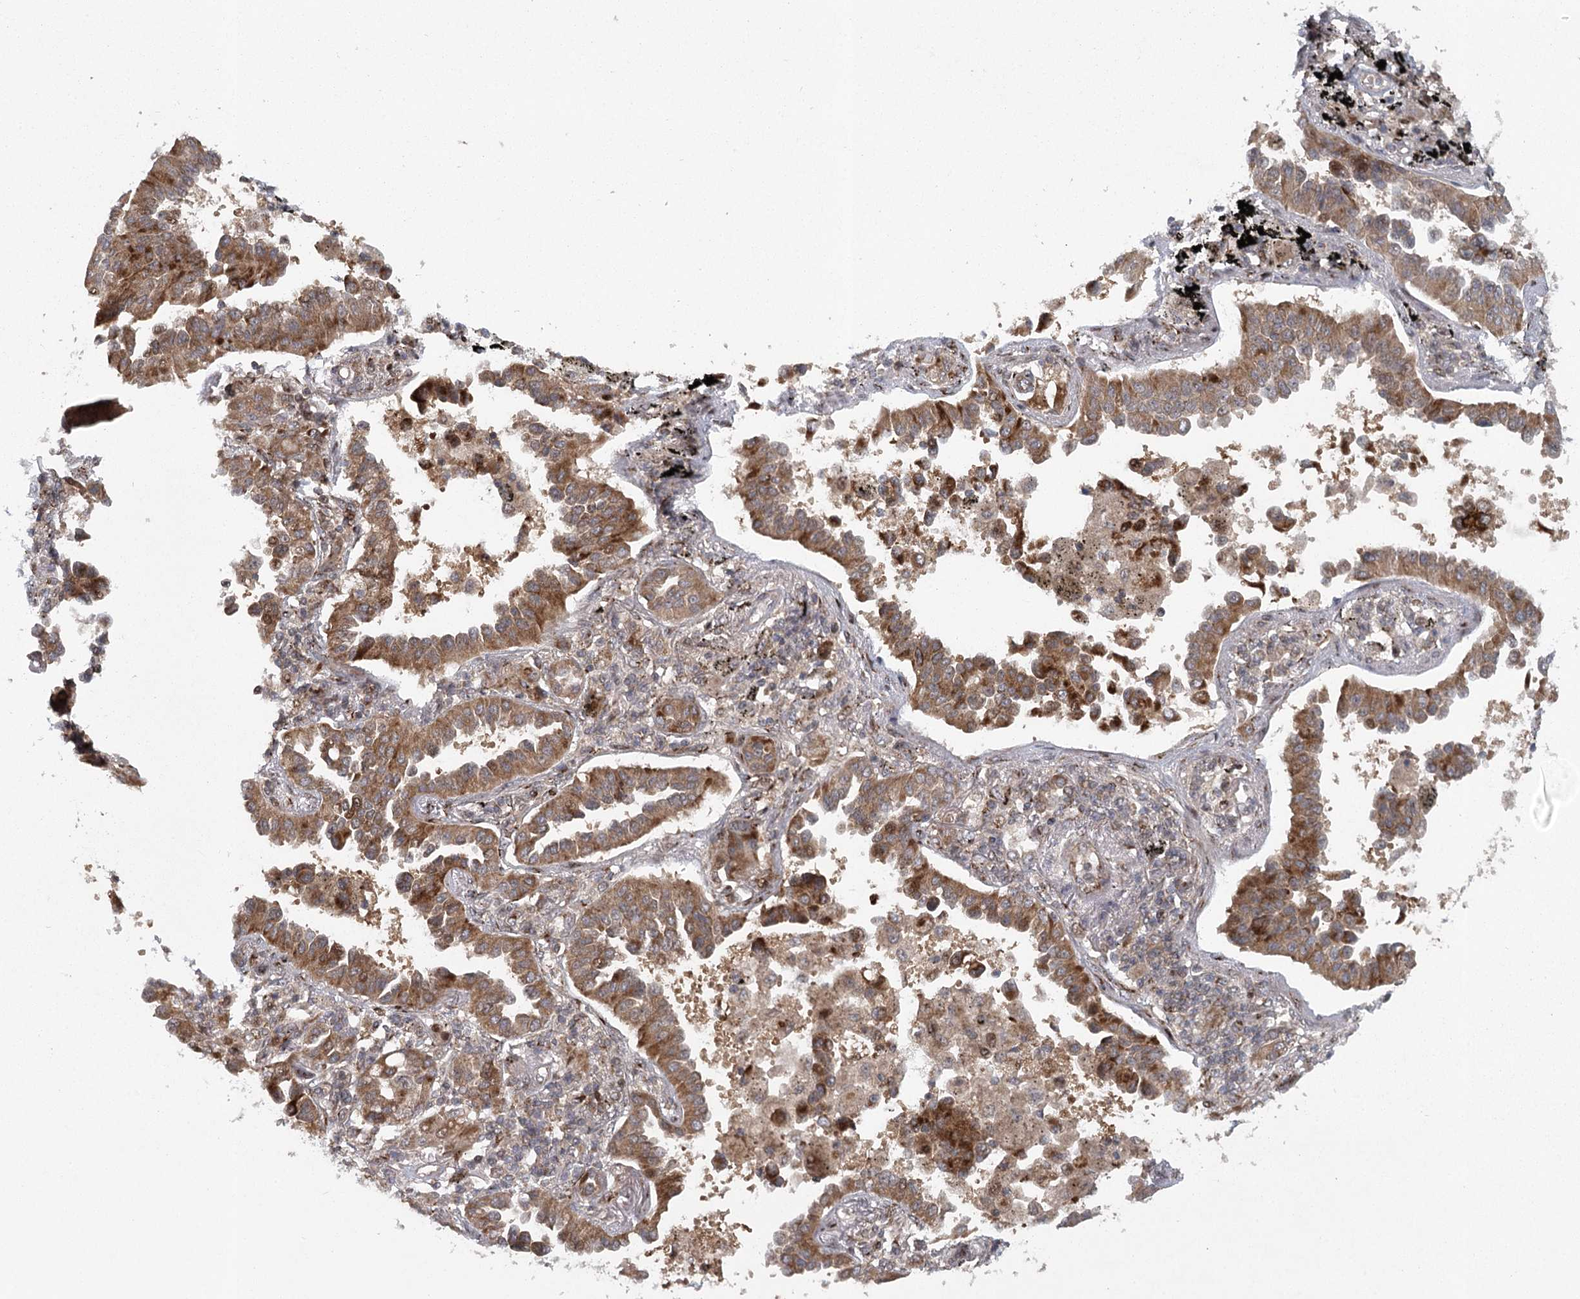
{"staining": {"intensity": "moderate", "quantity": ">75%", "location": "cytoplasmic/membranous"}, "tissue": "lung cancer", "cell_type": "Tumor cells", "image_type": "cancer", "snomed": [{"axis": "morphology", "description": "Normal tissue, NOS"}, {"axis": "morphology", "description": "Adenocarcinoma, NOS"}, {"axis": "topography", "description": "Lung"}], "caption": "Lung adenocarcinoma stained with IHC displays moderate cytoplasmic/membranous expression in about >75% of tumor cells.", "gene": "IFT46", "patient": {"sex": "male", "age": 59}}